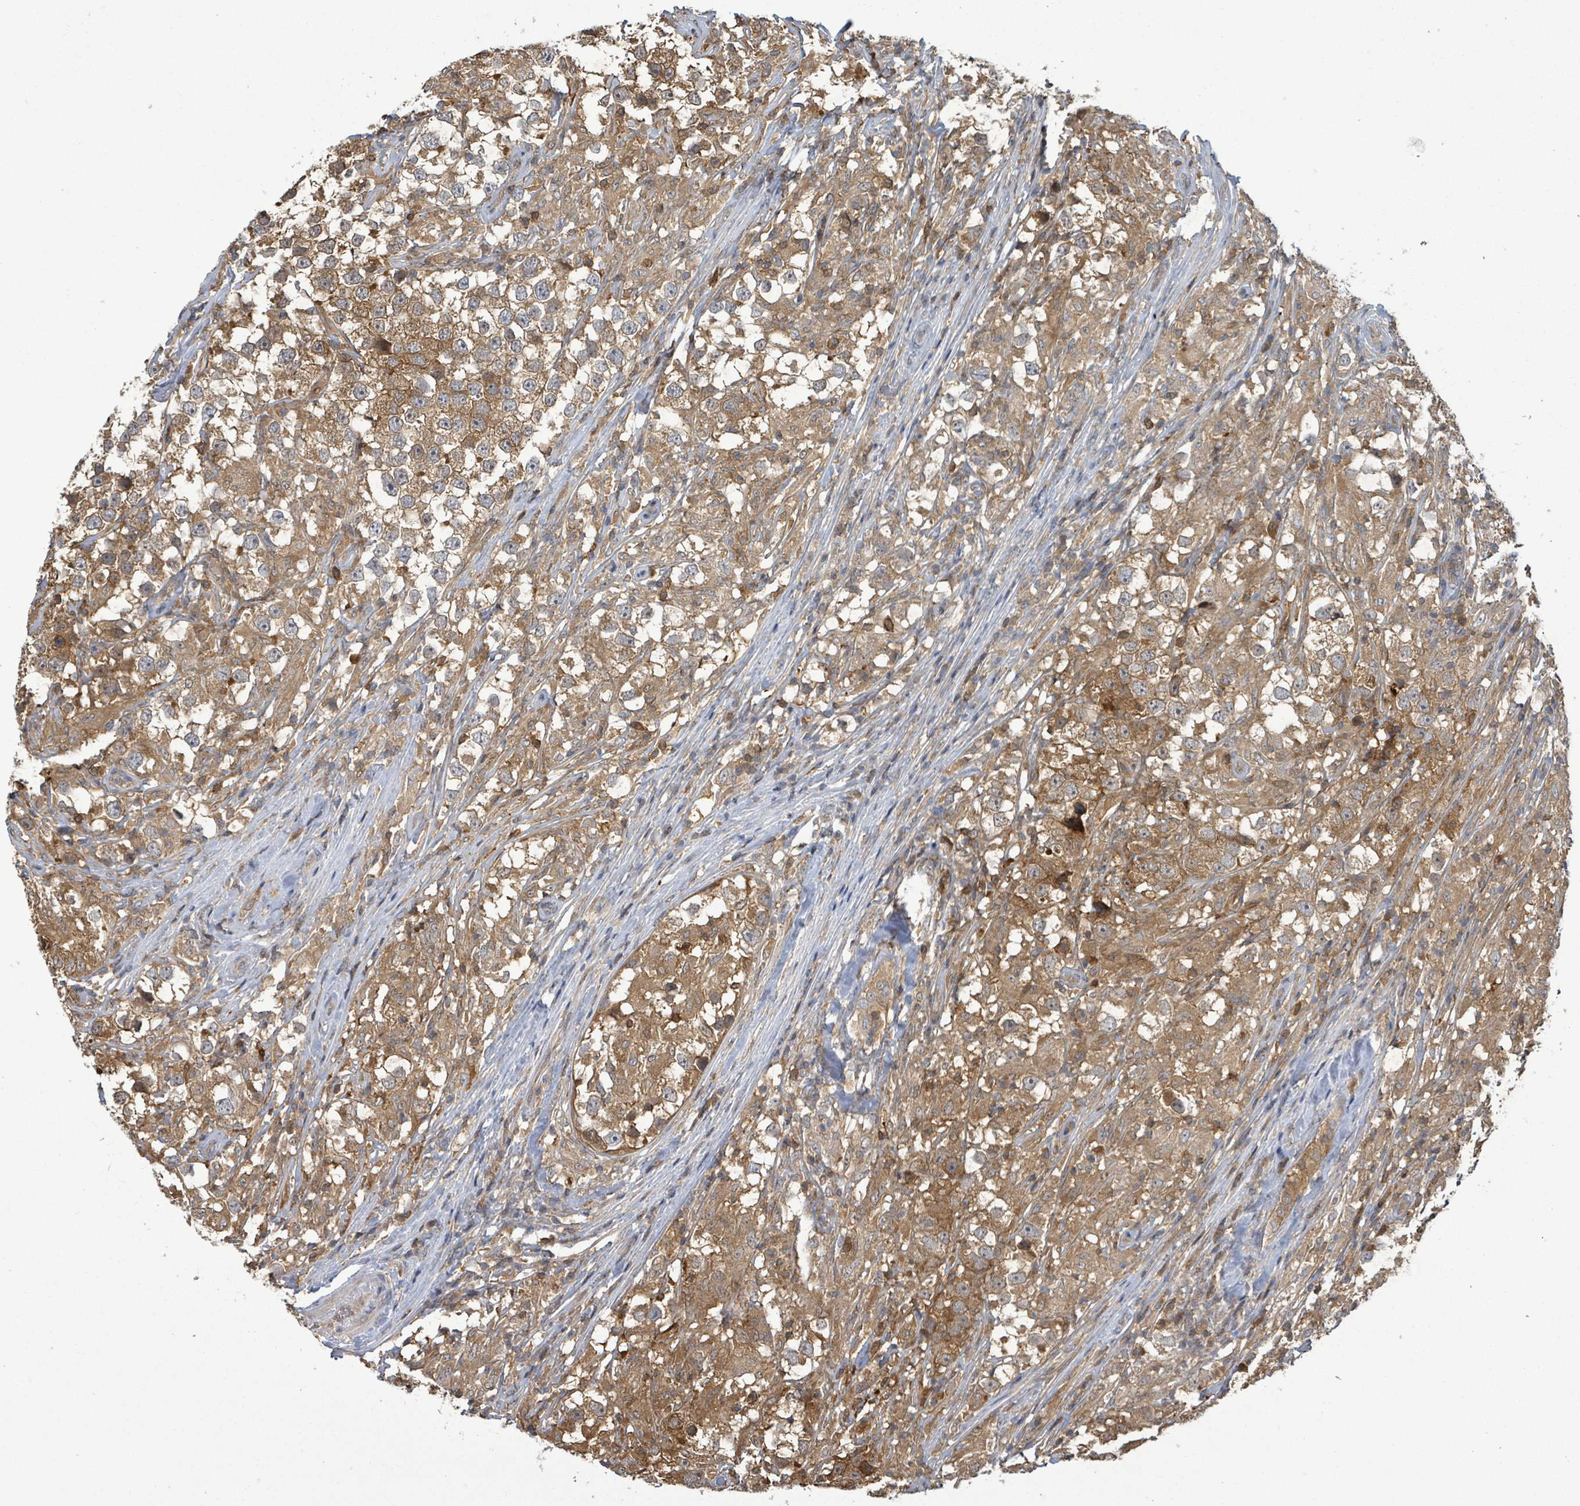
{"staining": {"intensity": "moderate", "quantity": ">75%", "location": "cytoplasmic/membranous"}, "tissue": "testis cancer", "cell_type": "Tumor cells", "image_type": "cancer", "snomed": [{"axis": "morphology", "description": "Seminoma, NOS"}, {"axis": "topography", "description": "Testis"}], "caption": "Testis cancer tissue demonstrates moderate cytoplasmic/membranous staining in about >75% of tumor cells, visualized by immunohistochemistry.", "gene": "PGAM1", "patient": {"sex": "male", "age": 46}}